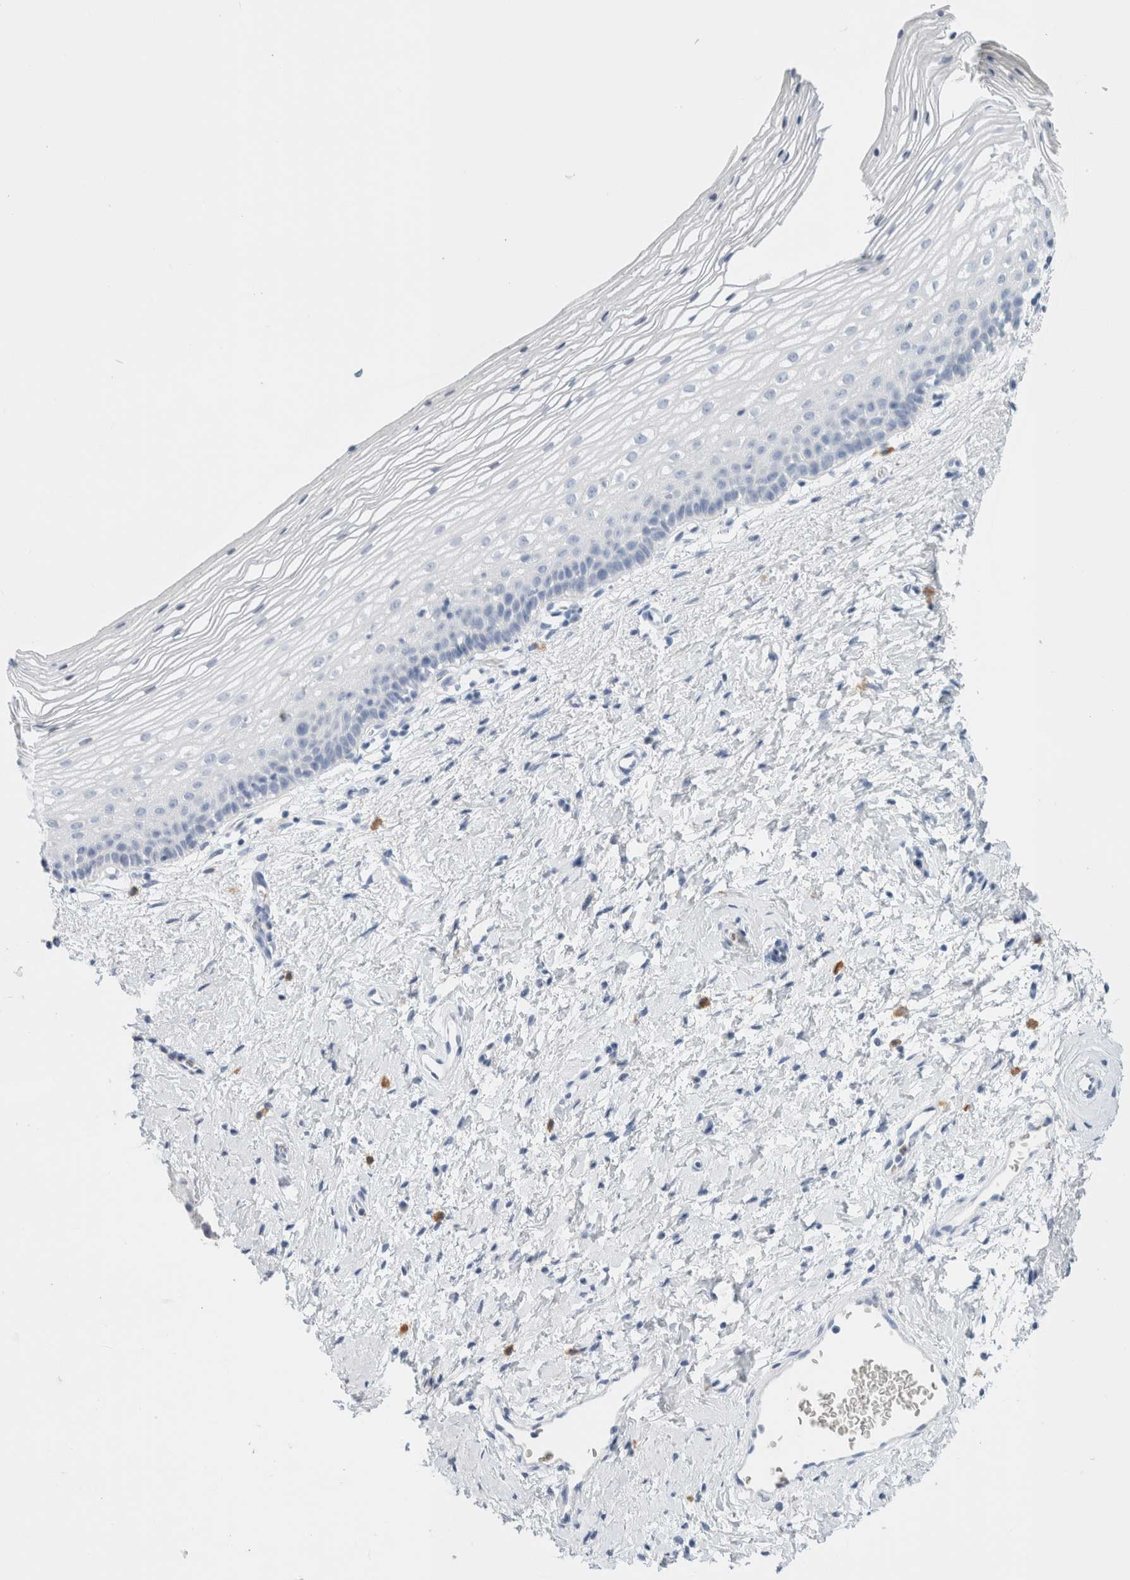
{"staining": {"intensity": "negative", "quantity": "none", "location": "none"}, "tissue": "cervix", "cell_type": "Glandular cells", "image_type": "normal", "snomed": [{"axis": "morphology", "description": "Normal tissue, NOS"}, {"axis": "topography", "description": "Cervix"}], "caption": "The photomicrograph exhibits no staining of glandular cells in unremarkable cervix.", "gene": "ARG1", "patient": {"sex": "female", "age": 72}}